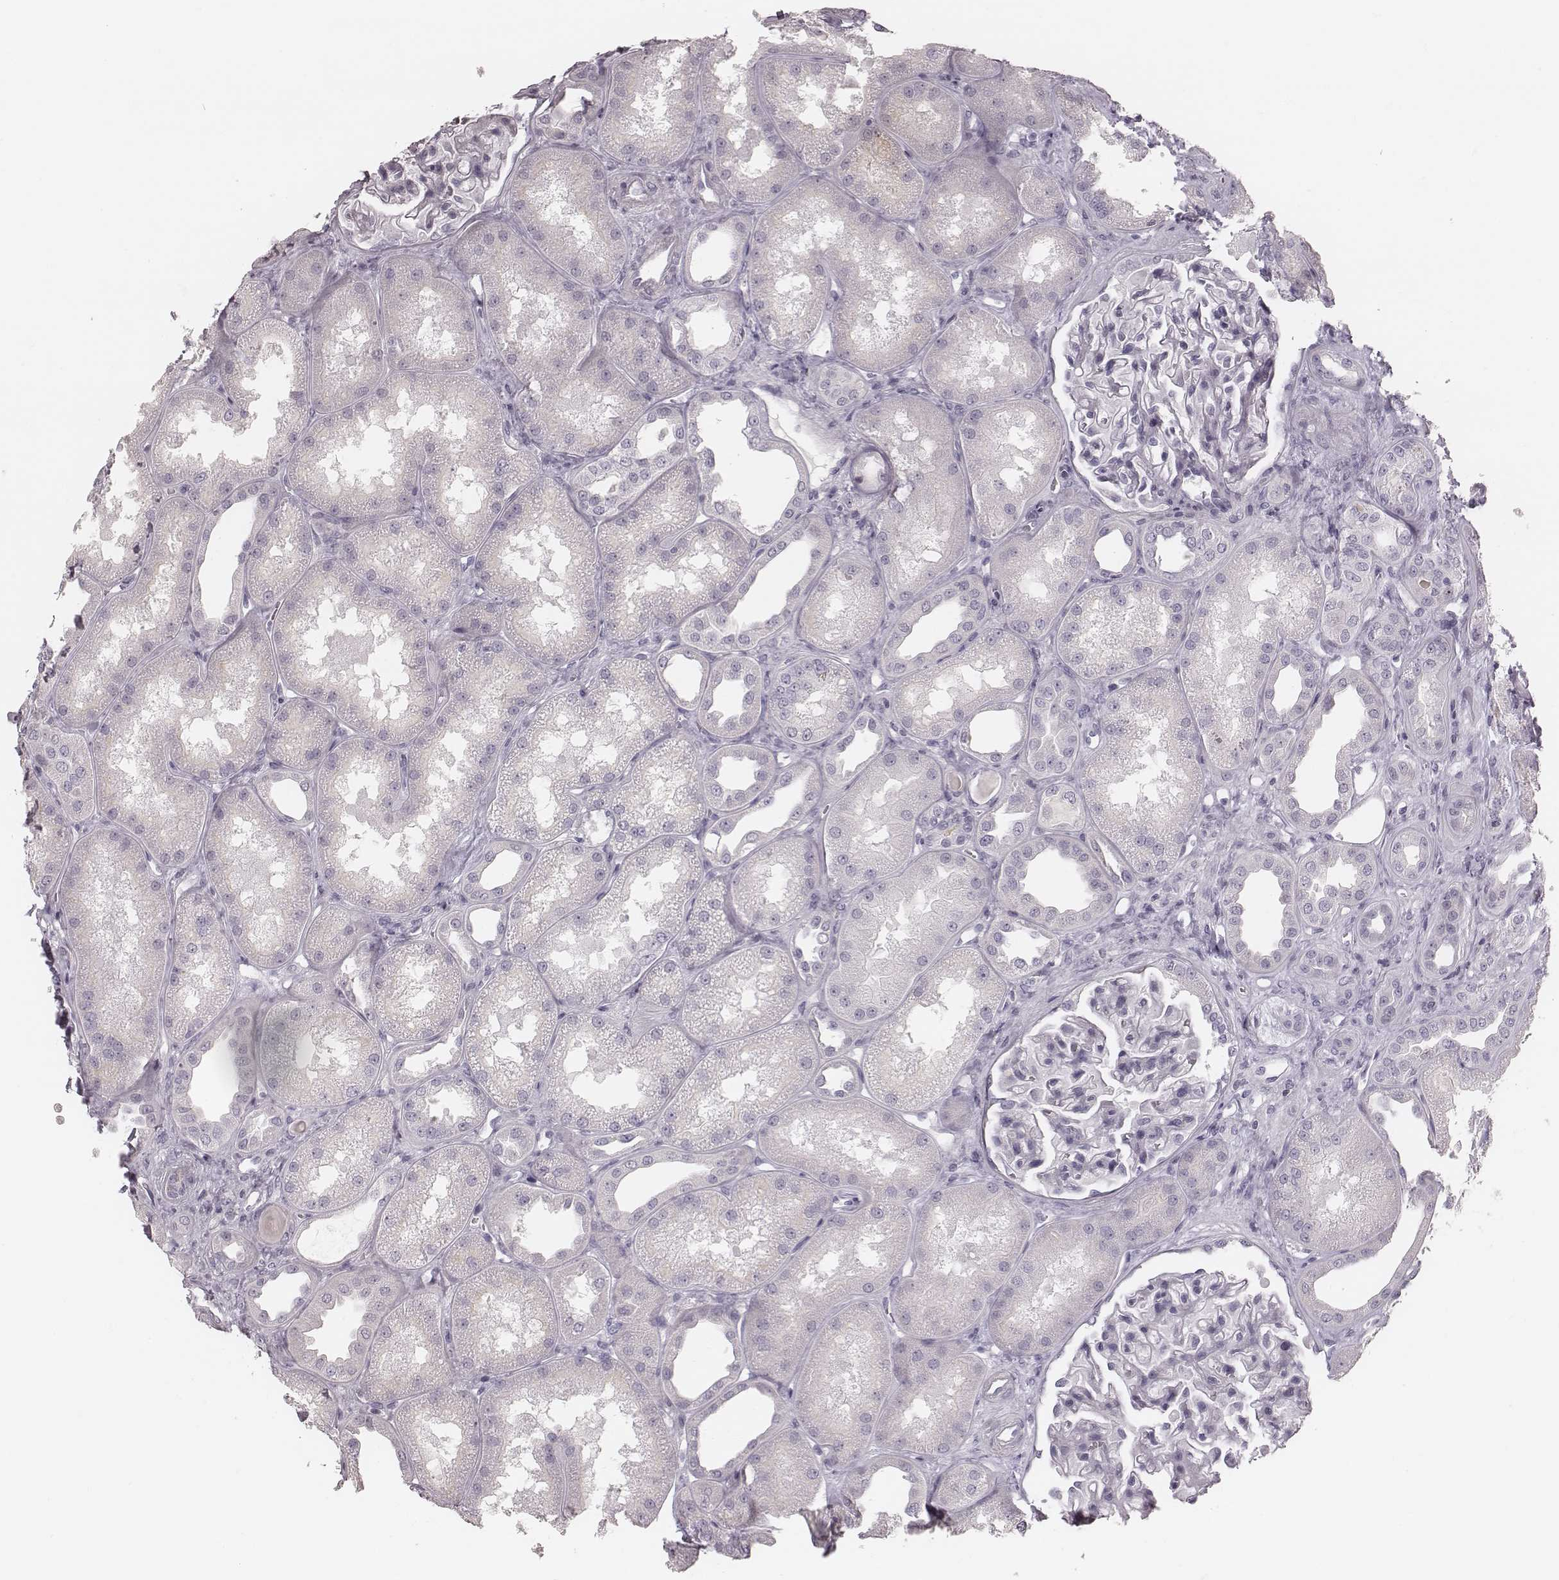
{"staining": {"intensity": "negative", "quantity": "none", "location": "none"}, "tissue": "kidney", "cell_type": "Cells in glomeruli", "image_type": "normal", "snomed": [{"axis": "morphology", "description": "Normal tissue, NOS"}, {"axis": "topography", "description": "Kidney"}], "caption": "Immunohistochemistry (IHC) photomicrograph of unremarkable human kidney stained for a protein (brown), which exhibits no positivity in cells in glomeruli.", "gene": "S100Z", "patient": {"sex": "male", "age": 61}}